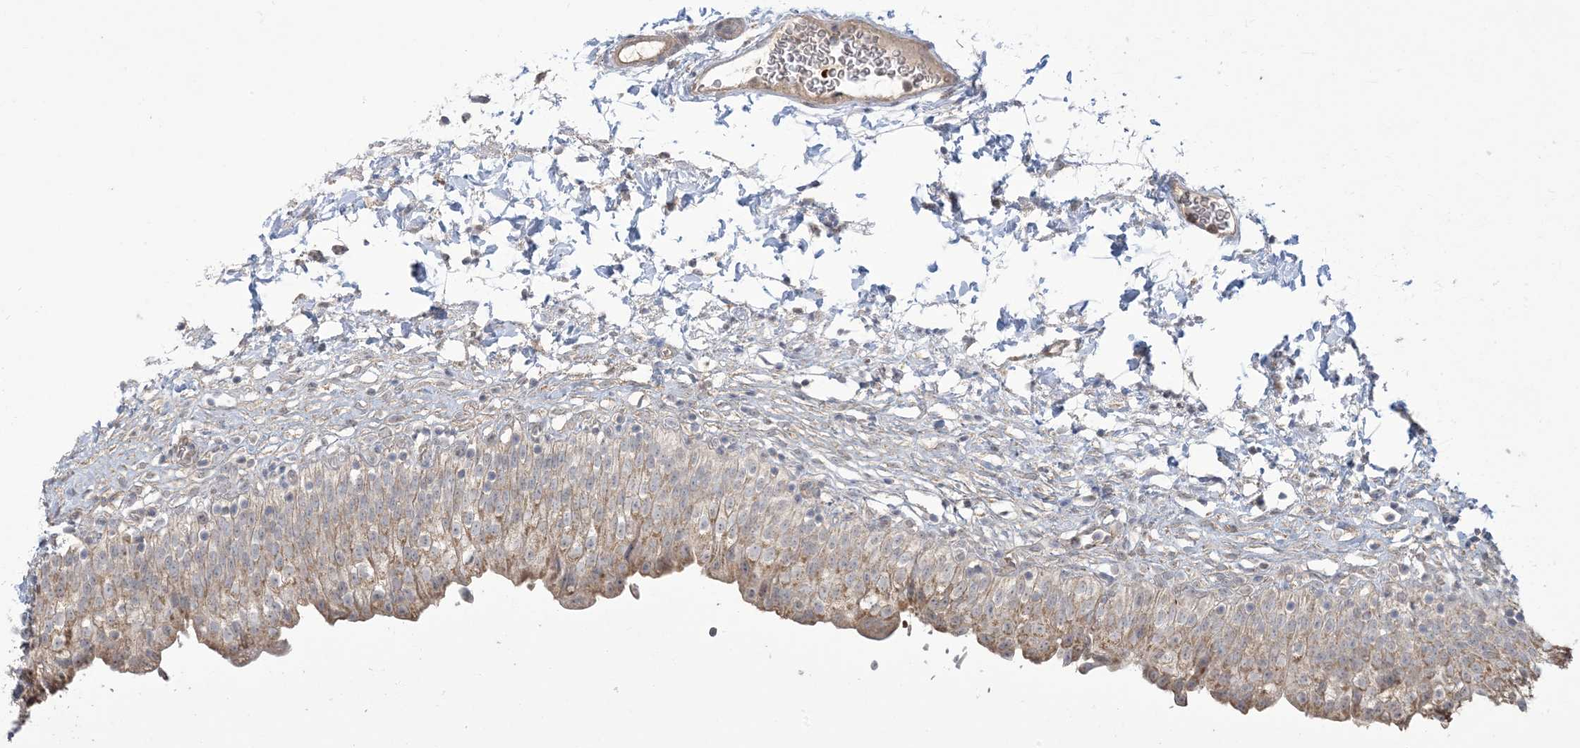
{"staining": {"intensity": "moderate", "quantity": "25%-75%", "location": "cytoplasmic/membranous"}, "tissue": "urinary bladder", "cell_type": "Urothelial cells", "image_type": "normal", "snomed": [{"axis": "morphology", "description": "Normal tissue, NOS"}, {"axis": "topography", "description": "Urinary bladder"}], "caption": "A brown stain highlights moderate cytoplasmic/membranous staining of a protein in urothelial cells of benign urinary bladder.", "gene": "KLHL18", "patient": {"sex": "male", "age": 55}}